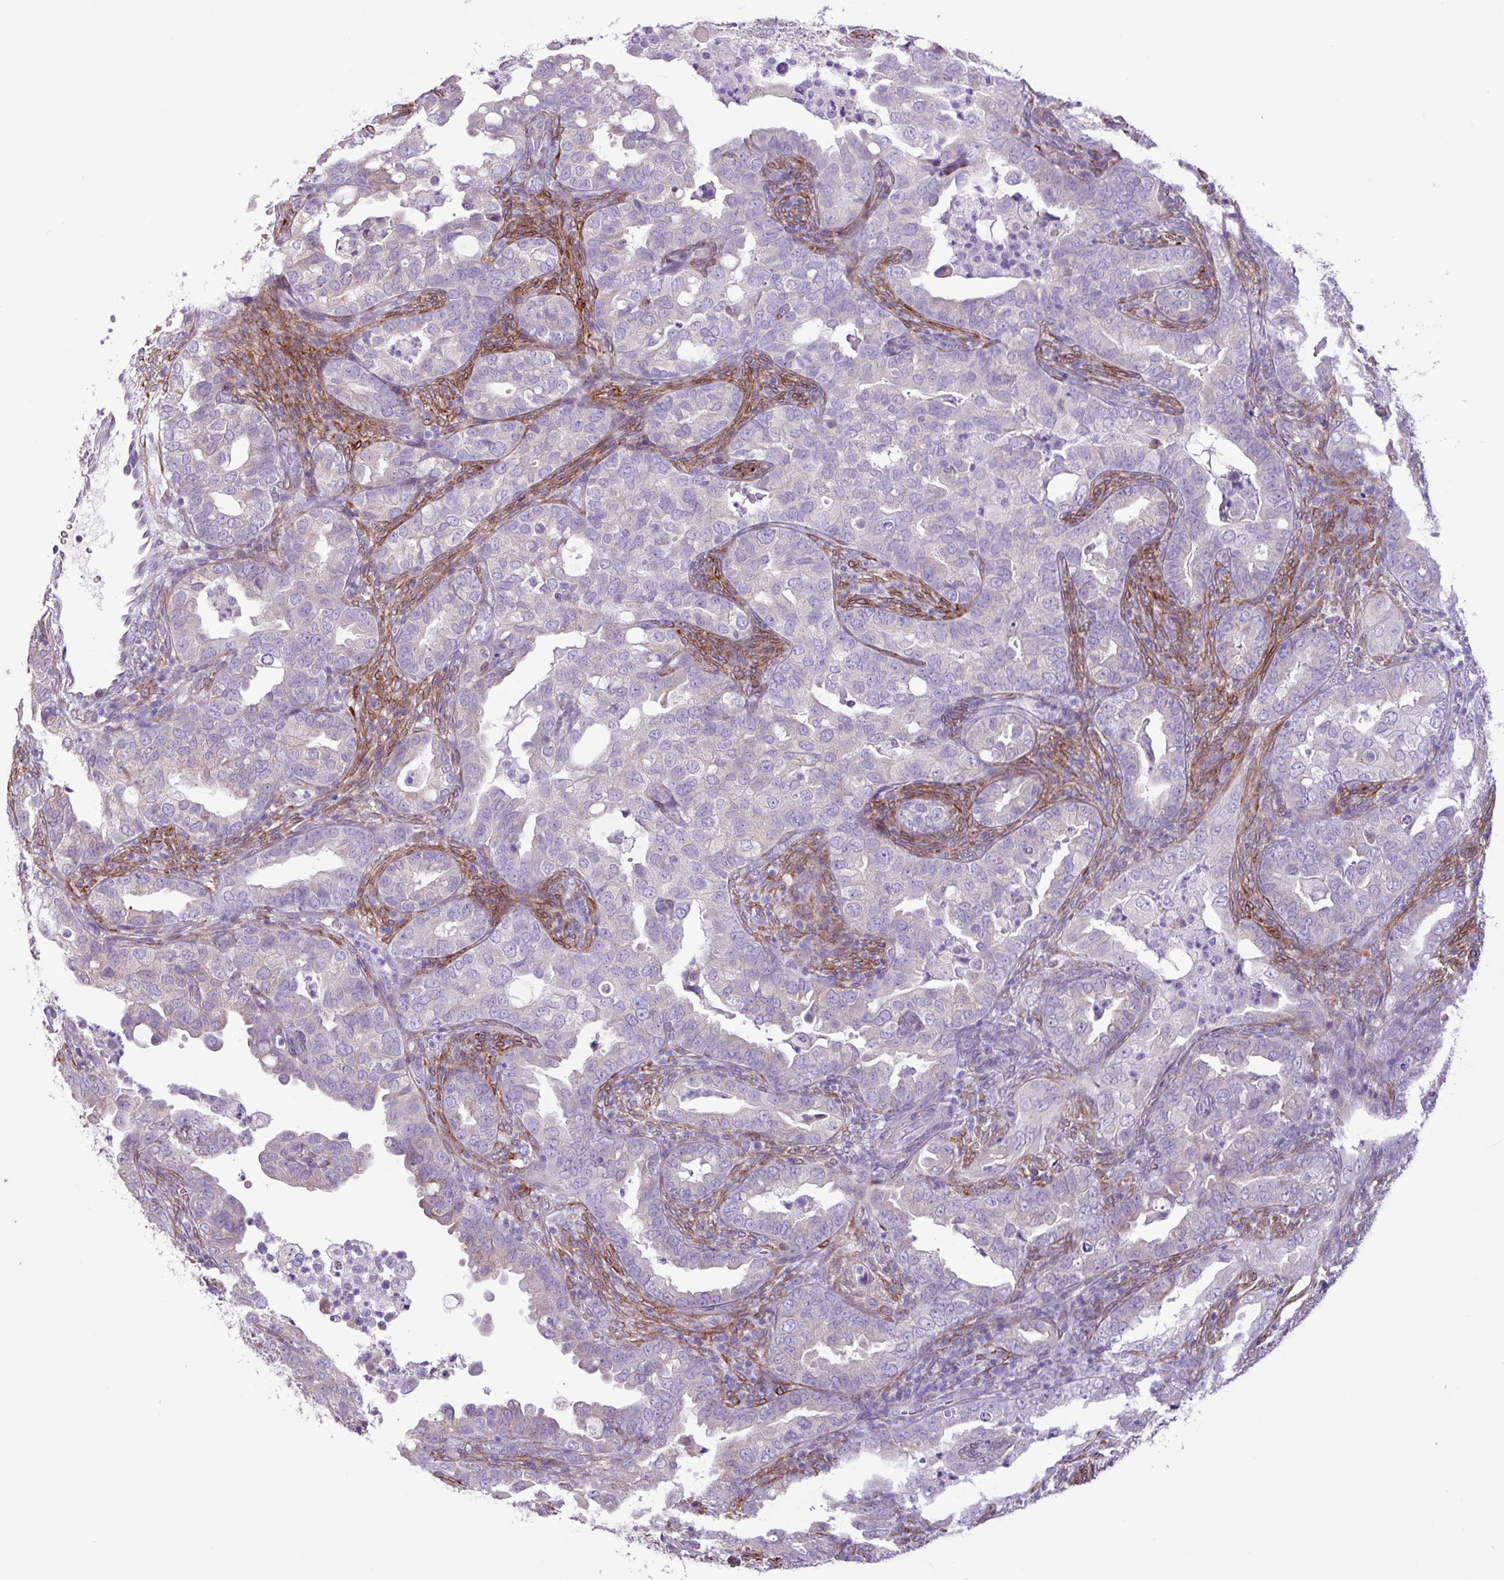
{"staining": {"intensity": "negative", "quantity": "none", "location": "none"}, "tissue": "endometrial cancer", "cell_type": "Tumor cells", "image_type": "cancer", "snomed": [{"axis": "morphology", "description": "Adenocarcinoma, NOS"}, {"axis": "topography", "description": "Endometrium"}], "caption": "The photomicrograph displays no staining of tumor cells in endometrial cancer (adenocarcinoma).", "gene": "SLC38A1", "patient": {"sex": "female", "age": 57}}